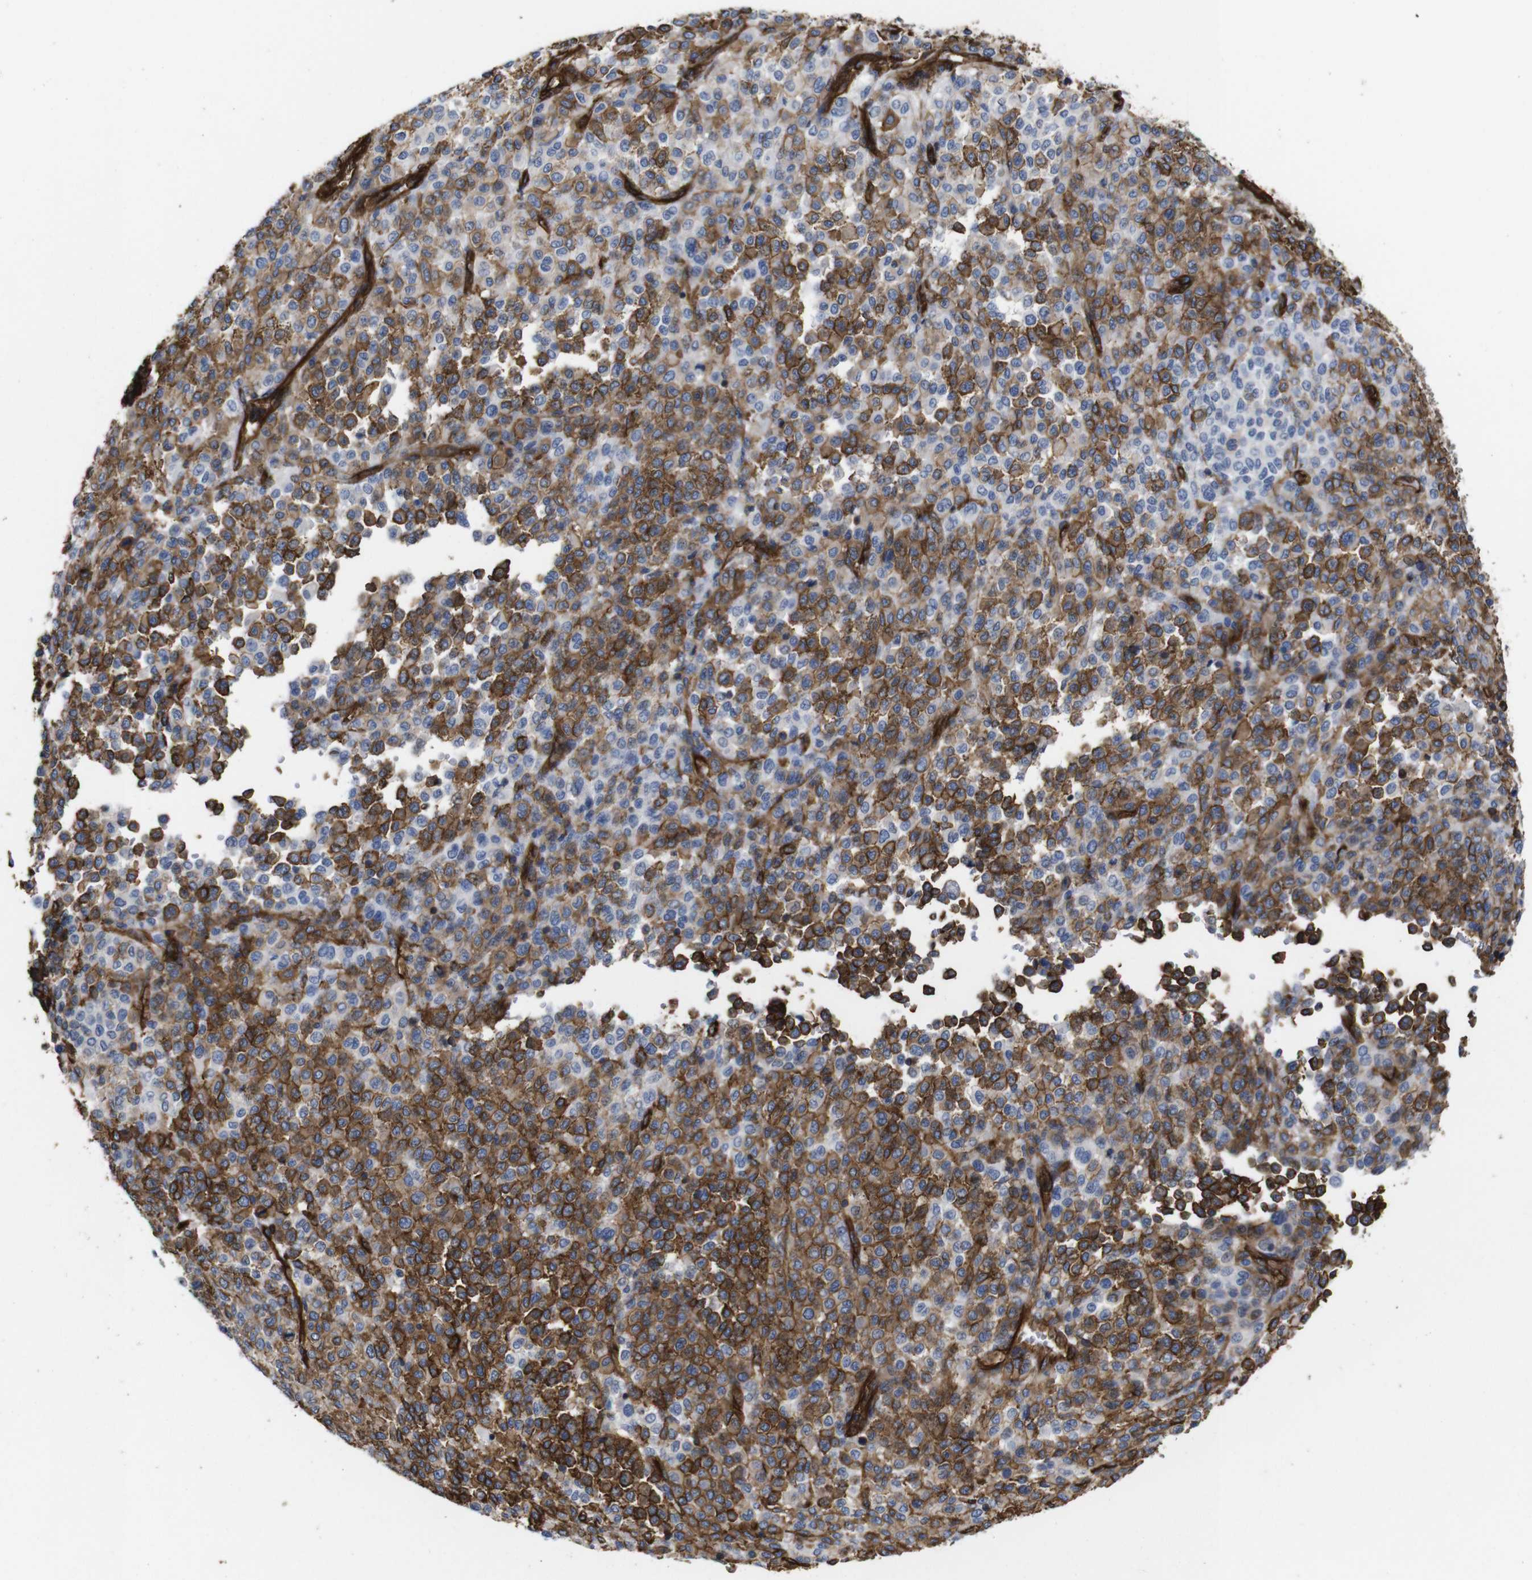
{"staining": {"intensity": "moderate", "quantity": "25%-75%", "location": "cytoplasmic/membranous"}, "tissue": "melanoma", "cell_type": "Tumor cells", "image_type": "cancer", "snomed": [{"axis": "morphology", "description": "Malignant melanoma, Metastatic site"}, {"axis": "topography", "description": "Pancreas"}], "caption": "Melanoma stained with a brown dye exhibits moderate cytoplasmic/membranous positive positivity in about 25%-75% of tumor cells.", "gene": "SPTBN1", "patient": {"sex": "female", "age": 30}}